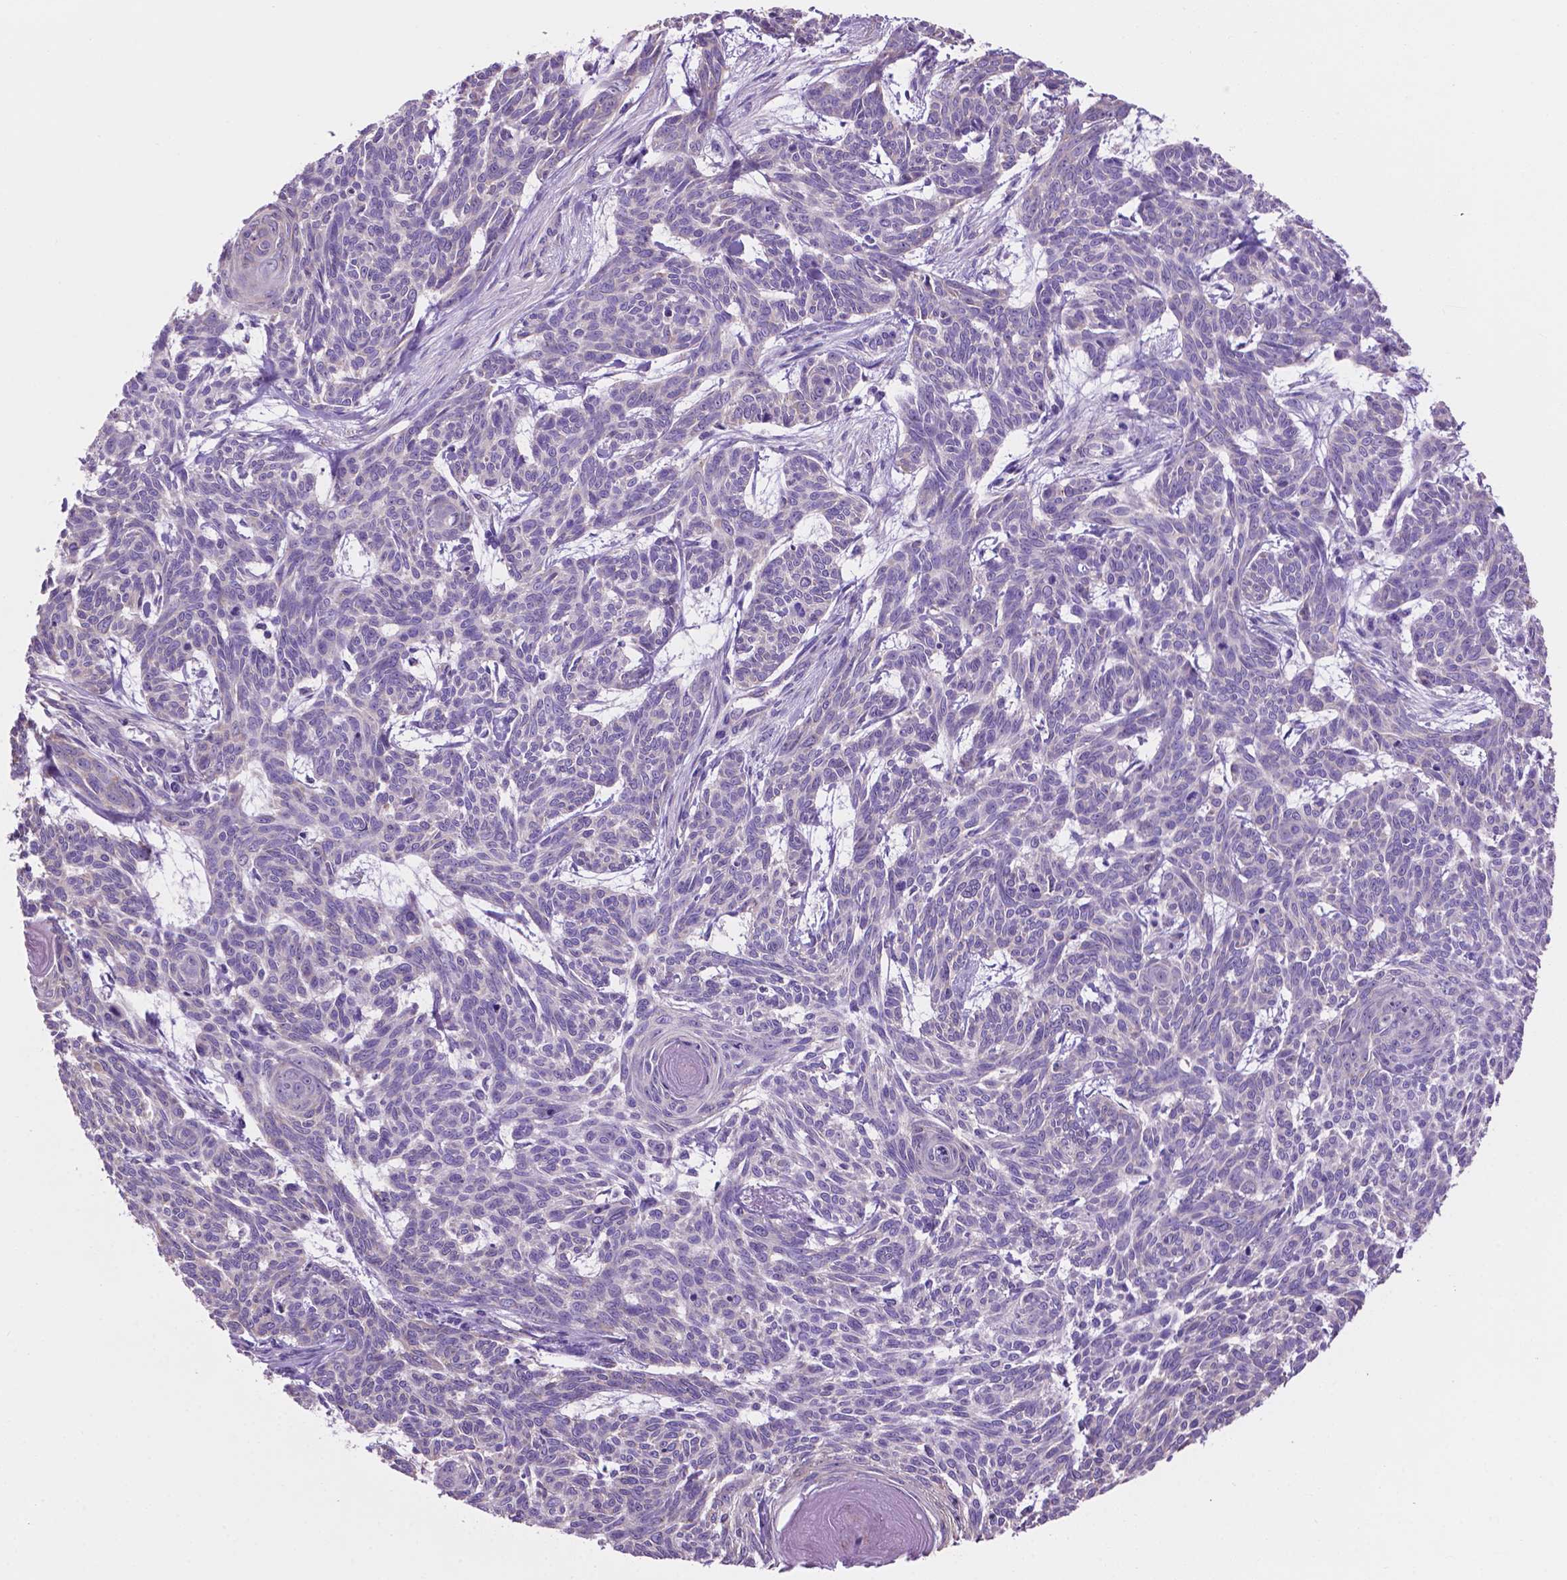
{"staining": {"intensity": "negative", "quantity": "none", "location": "none"}, "tissue": "skin cancer", "cell_type": "Tumor cells", "image_type": "cancer", "snomed": [{"axis": "morphology", "description": "Basal cell carcinoma"}, {"axis": "topography", "description": "Skin"}], "caption": "Tumor cells are negative for brown protein staining in skin cancer (basal cell carcinoma). (Stains: DAB immunohistochemistry (IHC) with hematoxylin counter stain, Microscopy: brightfield microscopy at high magnification).", "gene": "SPDYA", "patient": {"sex": "female", "age": 93}}